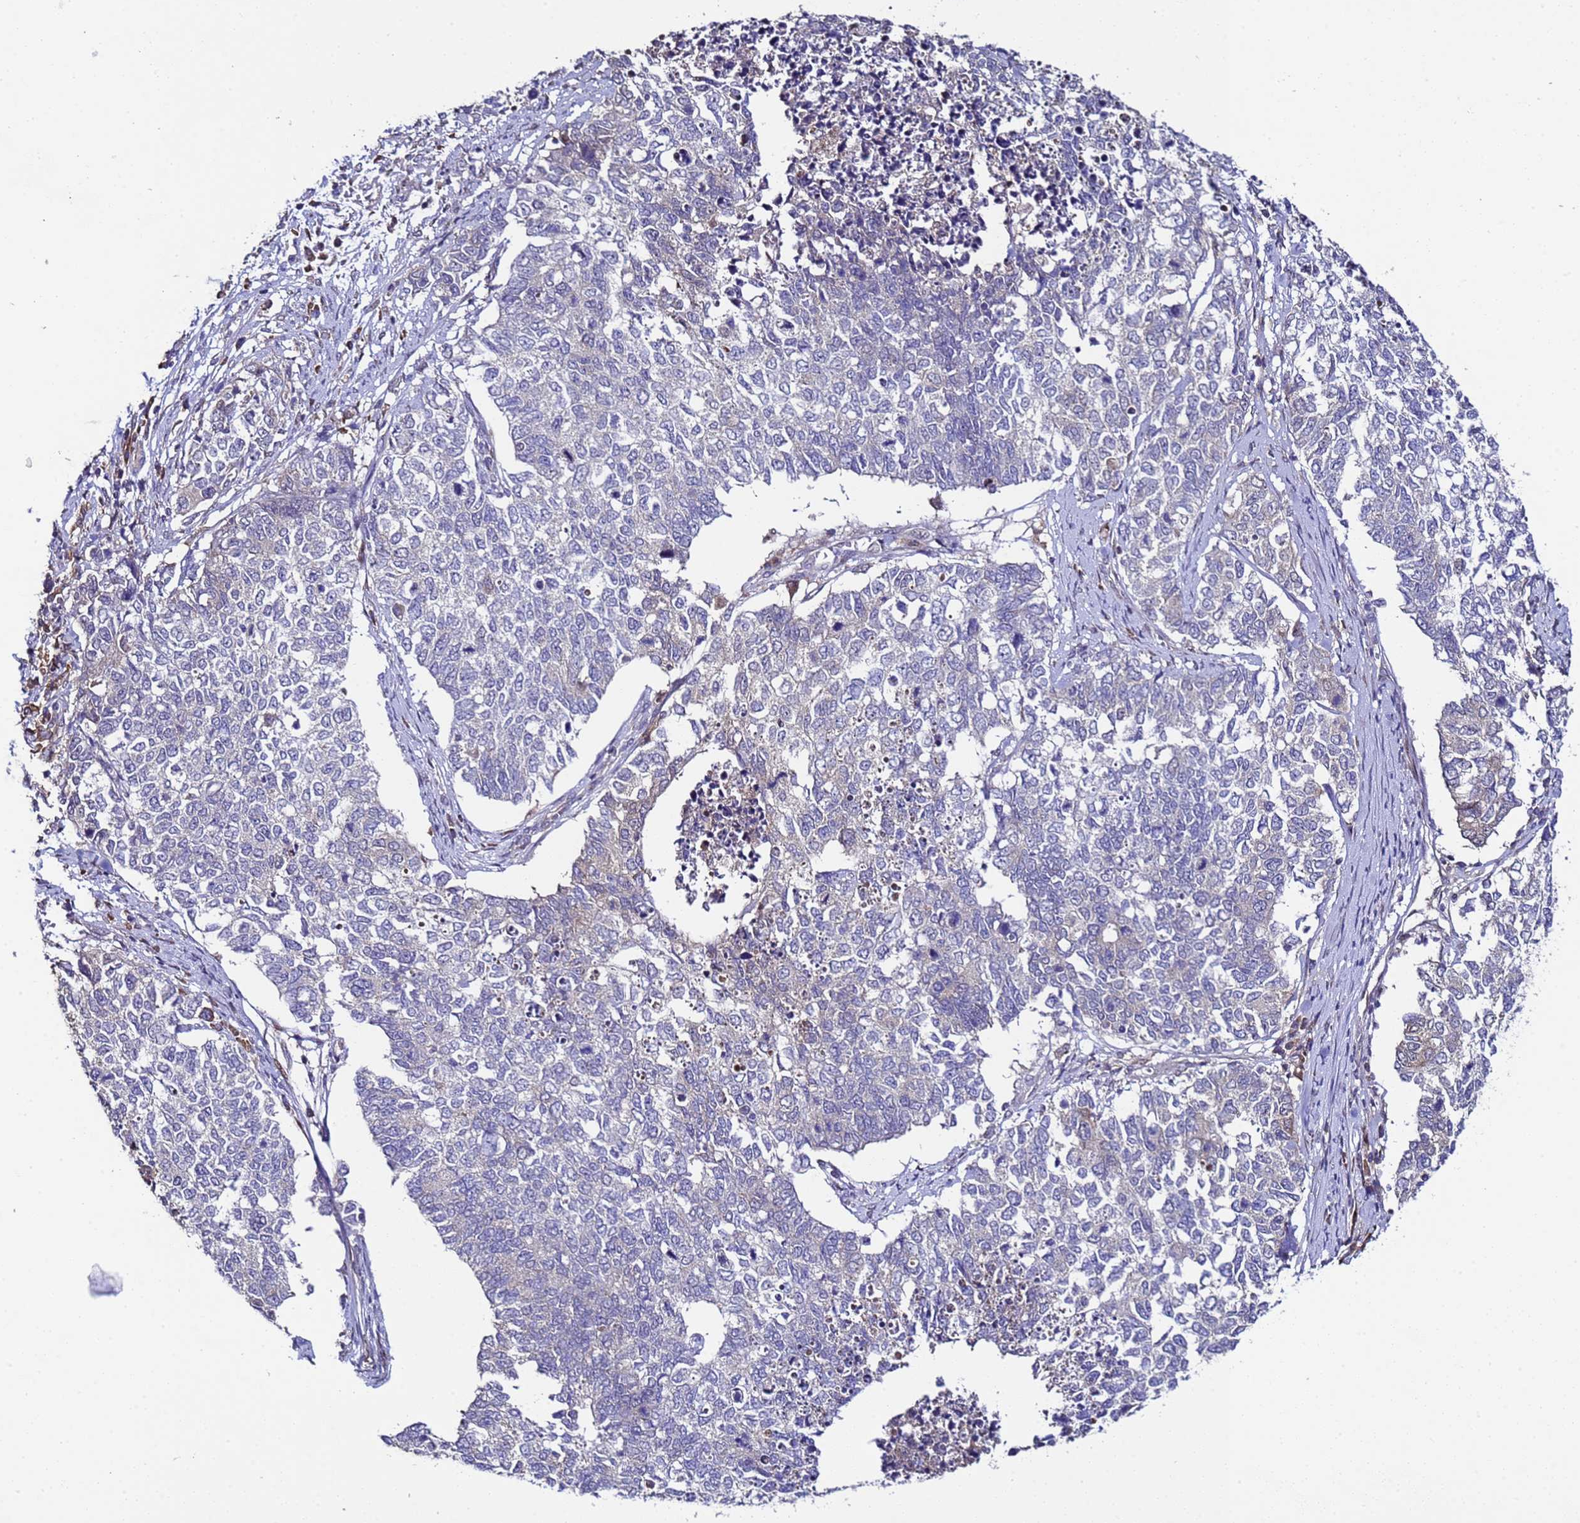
{"staining": {"intensity": "negative", "quantity": "none", "location": "none"}, "tissue": "cervical cancer", "cell_type": "Tumor cells", "image_type": "cancer", "snomed": [{"axis": "morphology", "description": "Squamous cell carcinoma, NOS"}, {"axis": "topography", "description": "Cervix"}], "caption": "This is a micrograph of immunohistochemistry (IHC) staining of cervical cancer (squamous cell carcinoma), which shows no expression in tumor cells. (DAB IHC visualized using brightfield microscopy, high magnification).", "gene": "ALG3", "patient": {"sex": "female", "age": 63}}